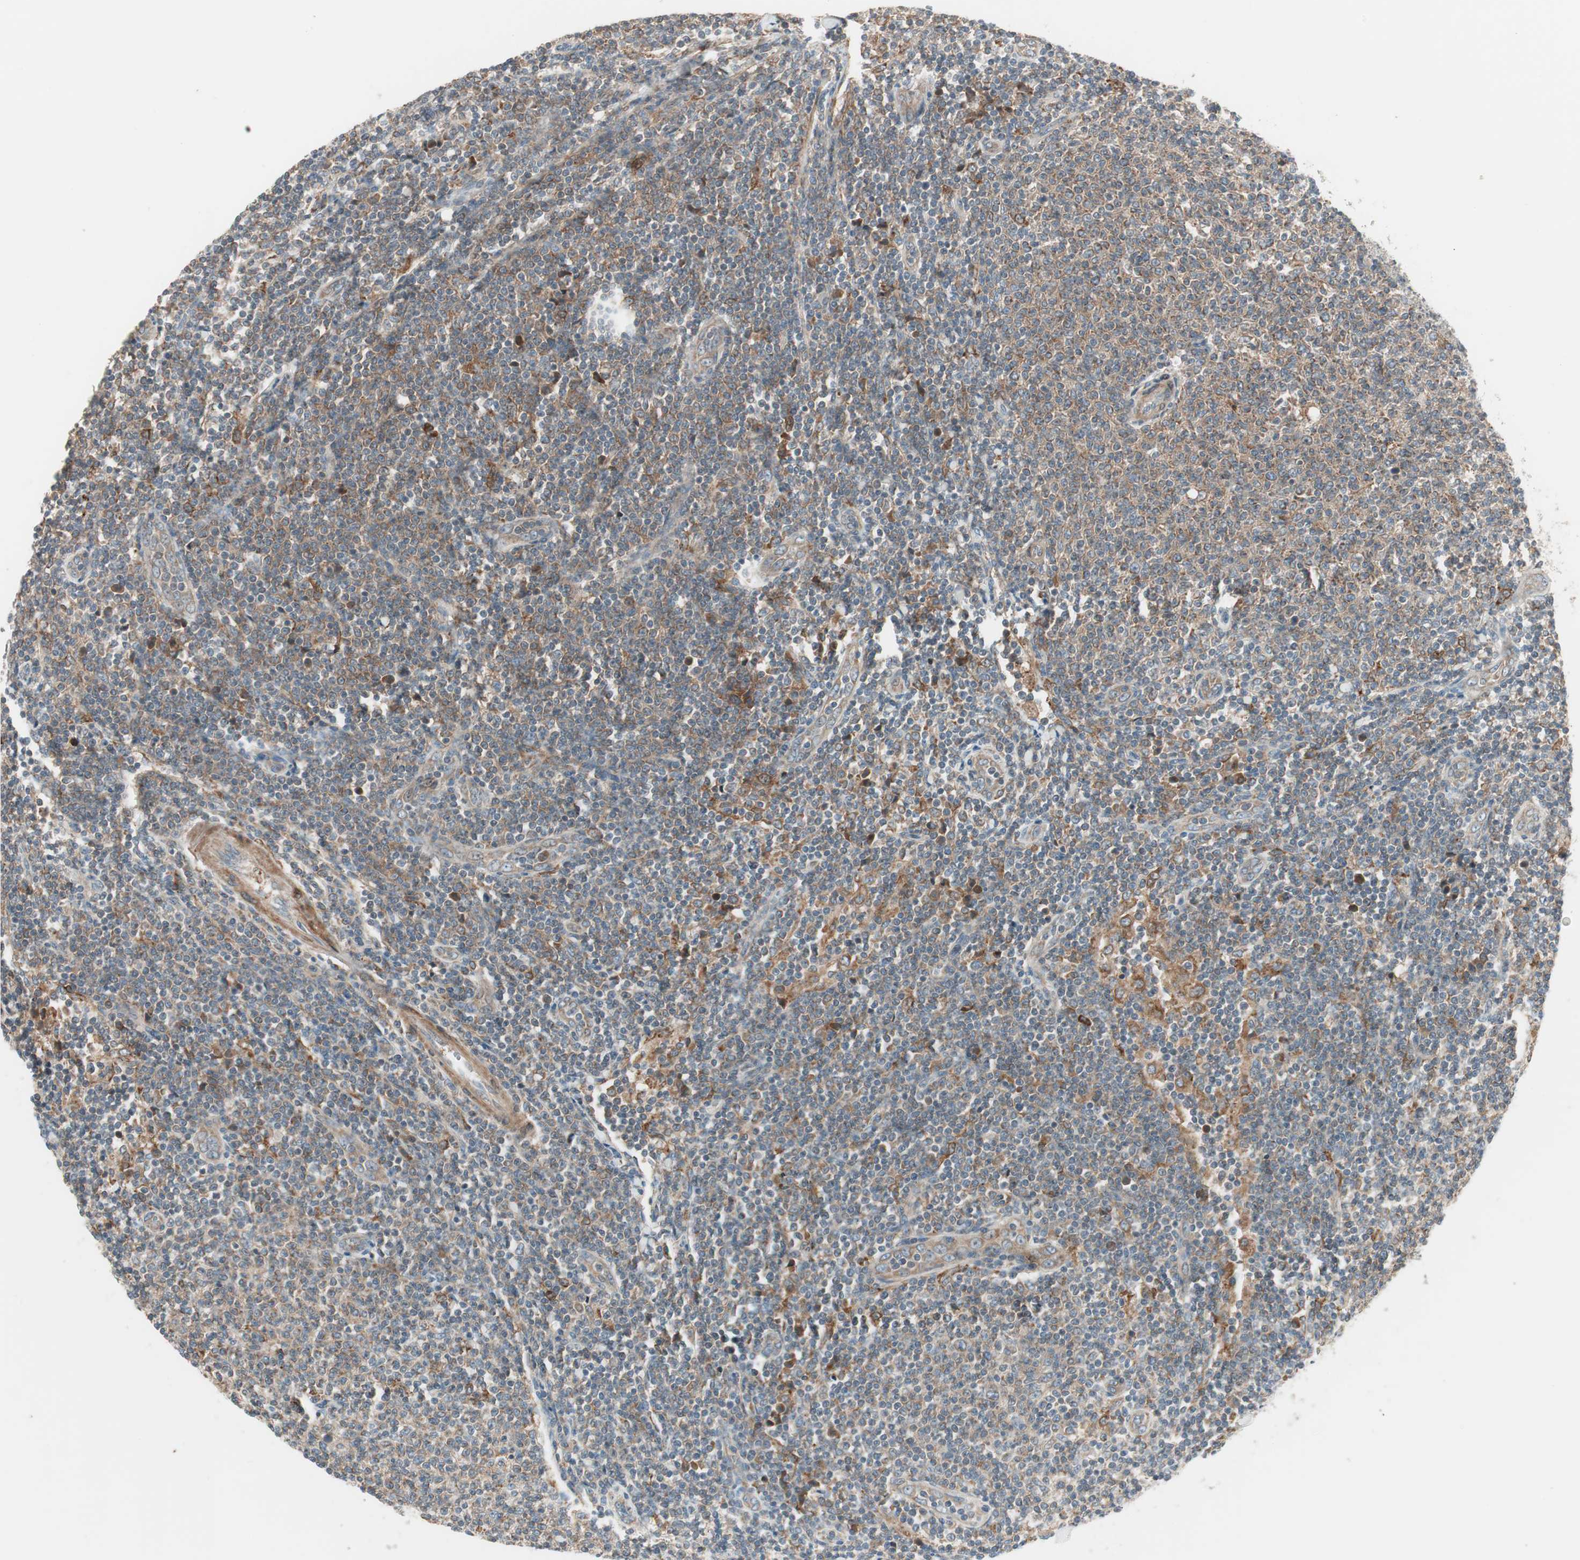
{"staining": {"intensity": "weak", "quantity": ">75%", "location": "cytoplasmic/membranous"}, "tissue": "lymphoma", "cell_type": "Tumor cells", "image_type": "cancer", "snomed": [{"axis": "morphology", "description": "Malignant lymphoma, non-Hodgkin's type, Low grade"}, {"axis": "topography", "description": "Lymph node"}], "caption": "A high-resolution photomicrograph shows IHC staining of lymphoma, which displays weak cytoplasmic/membranous expression in approximately >75% of tumor cells.", "gene": "SFRP1", "patient": {"sex": "male", "age": 66}}